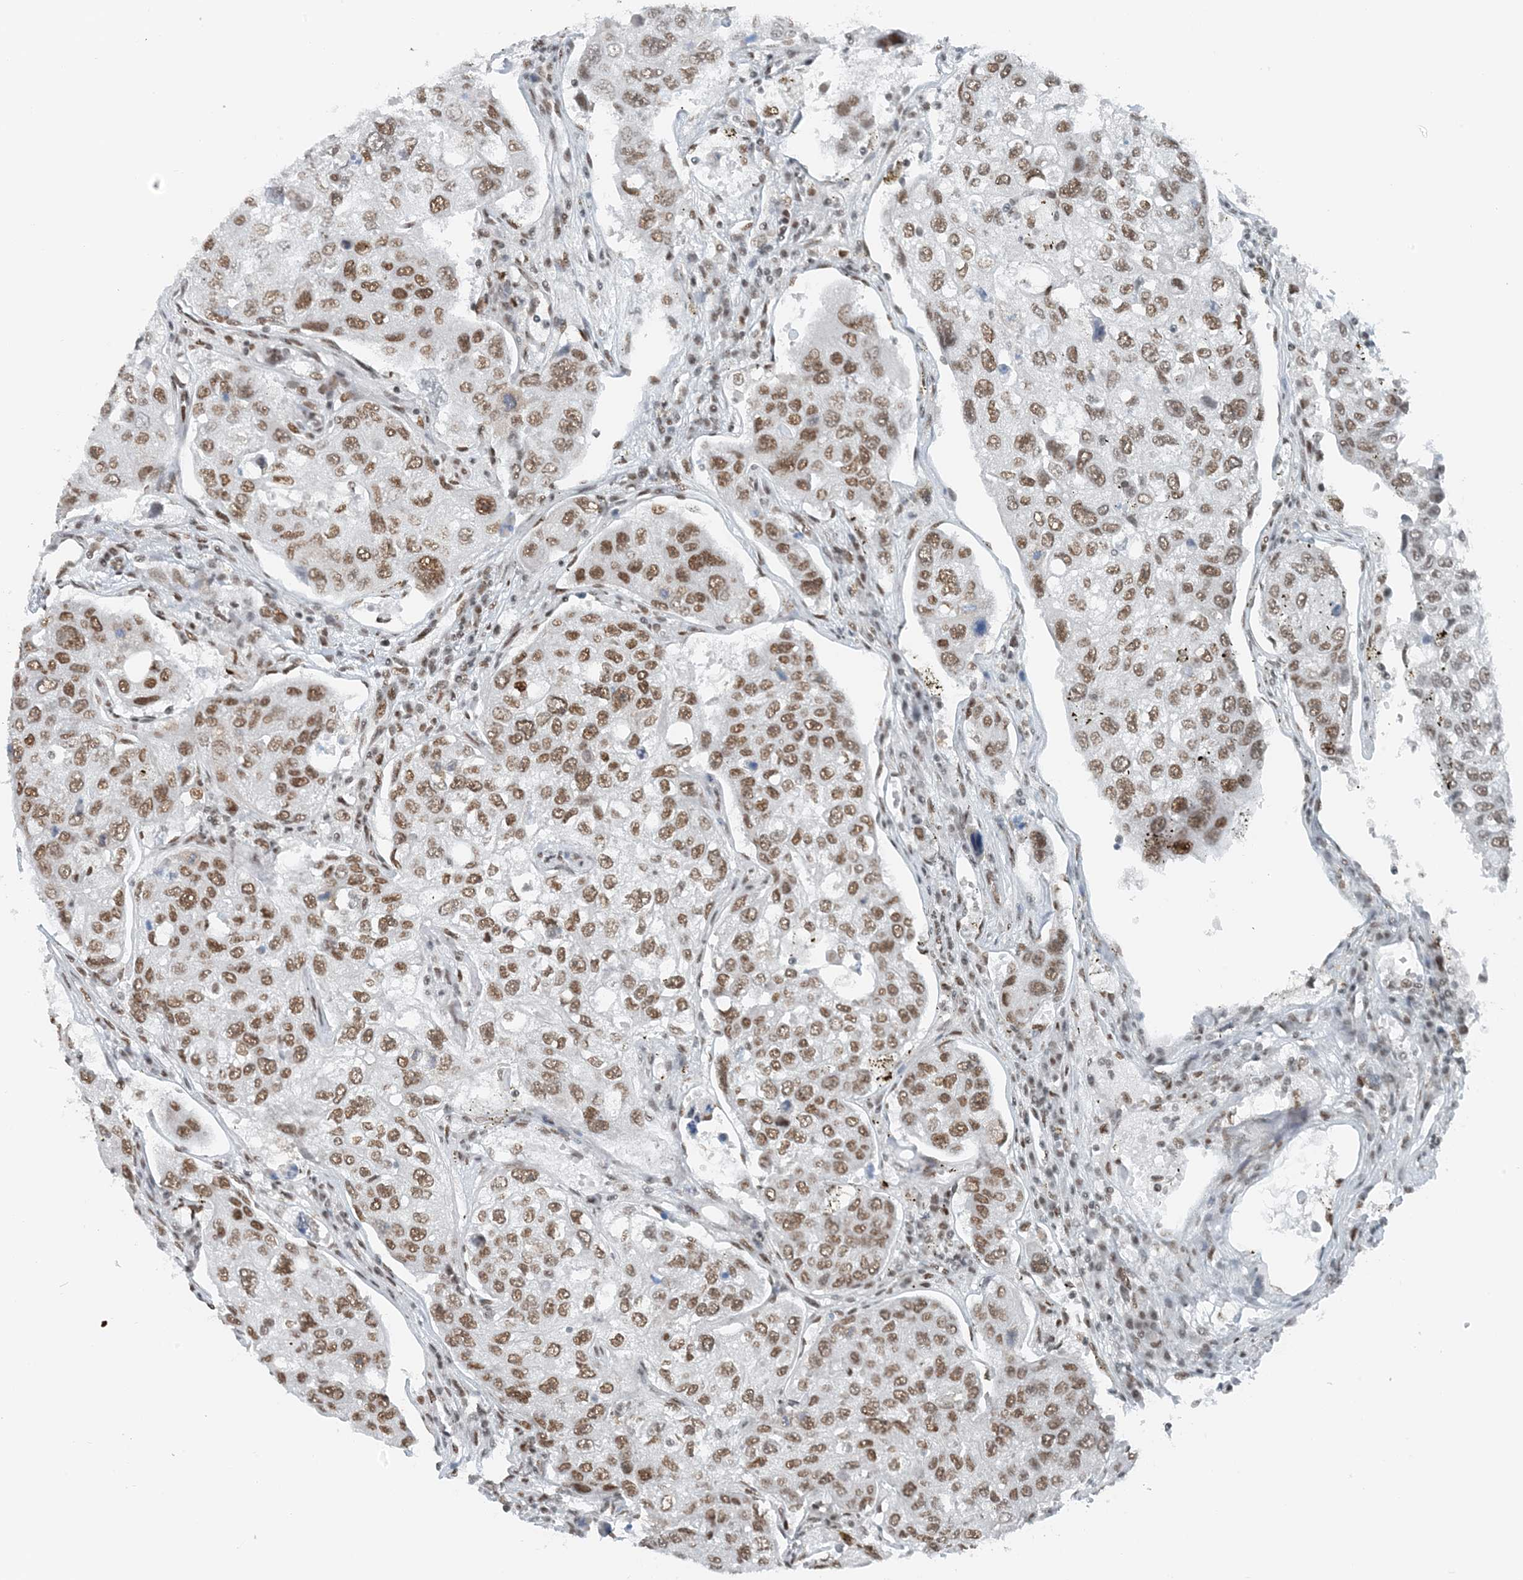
{"staining": {"intensity": "moderate", "quantity": ">75%", "location": "nuclear"}, "tissue": "urothelial cancer", "cell_type": "Tumor cells", "image_type": "cancer", "snomed": [{"axis": "morphology", "description": "Urothelial carcinoma, High grade"}, {"axis": "topography", "description": "Lymph node"}, {"axis": "topography", "description": "Urinary bladder"}], "caption": "Immunohistochemistry (IHC) (DAB) staining of urothelial cancer shows moderate nuclear protein staining in approximately >75% of tumor cells. (Brightfield microscopy of DAB IHC at high magnification).", "gene": "ZNF500", "patient": {"sex": "male", "age": 51}}